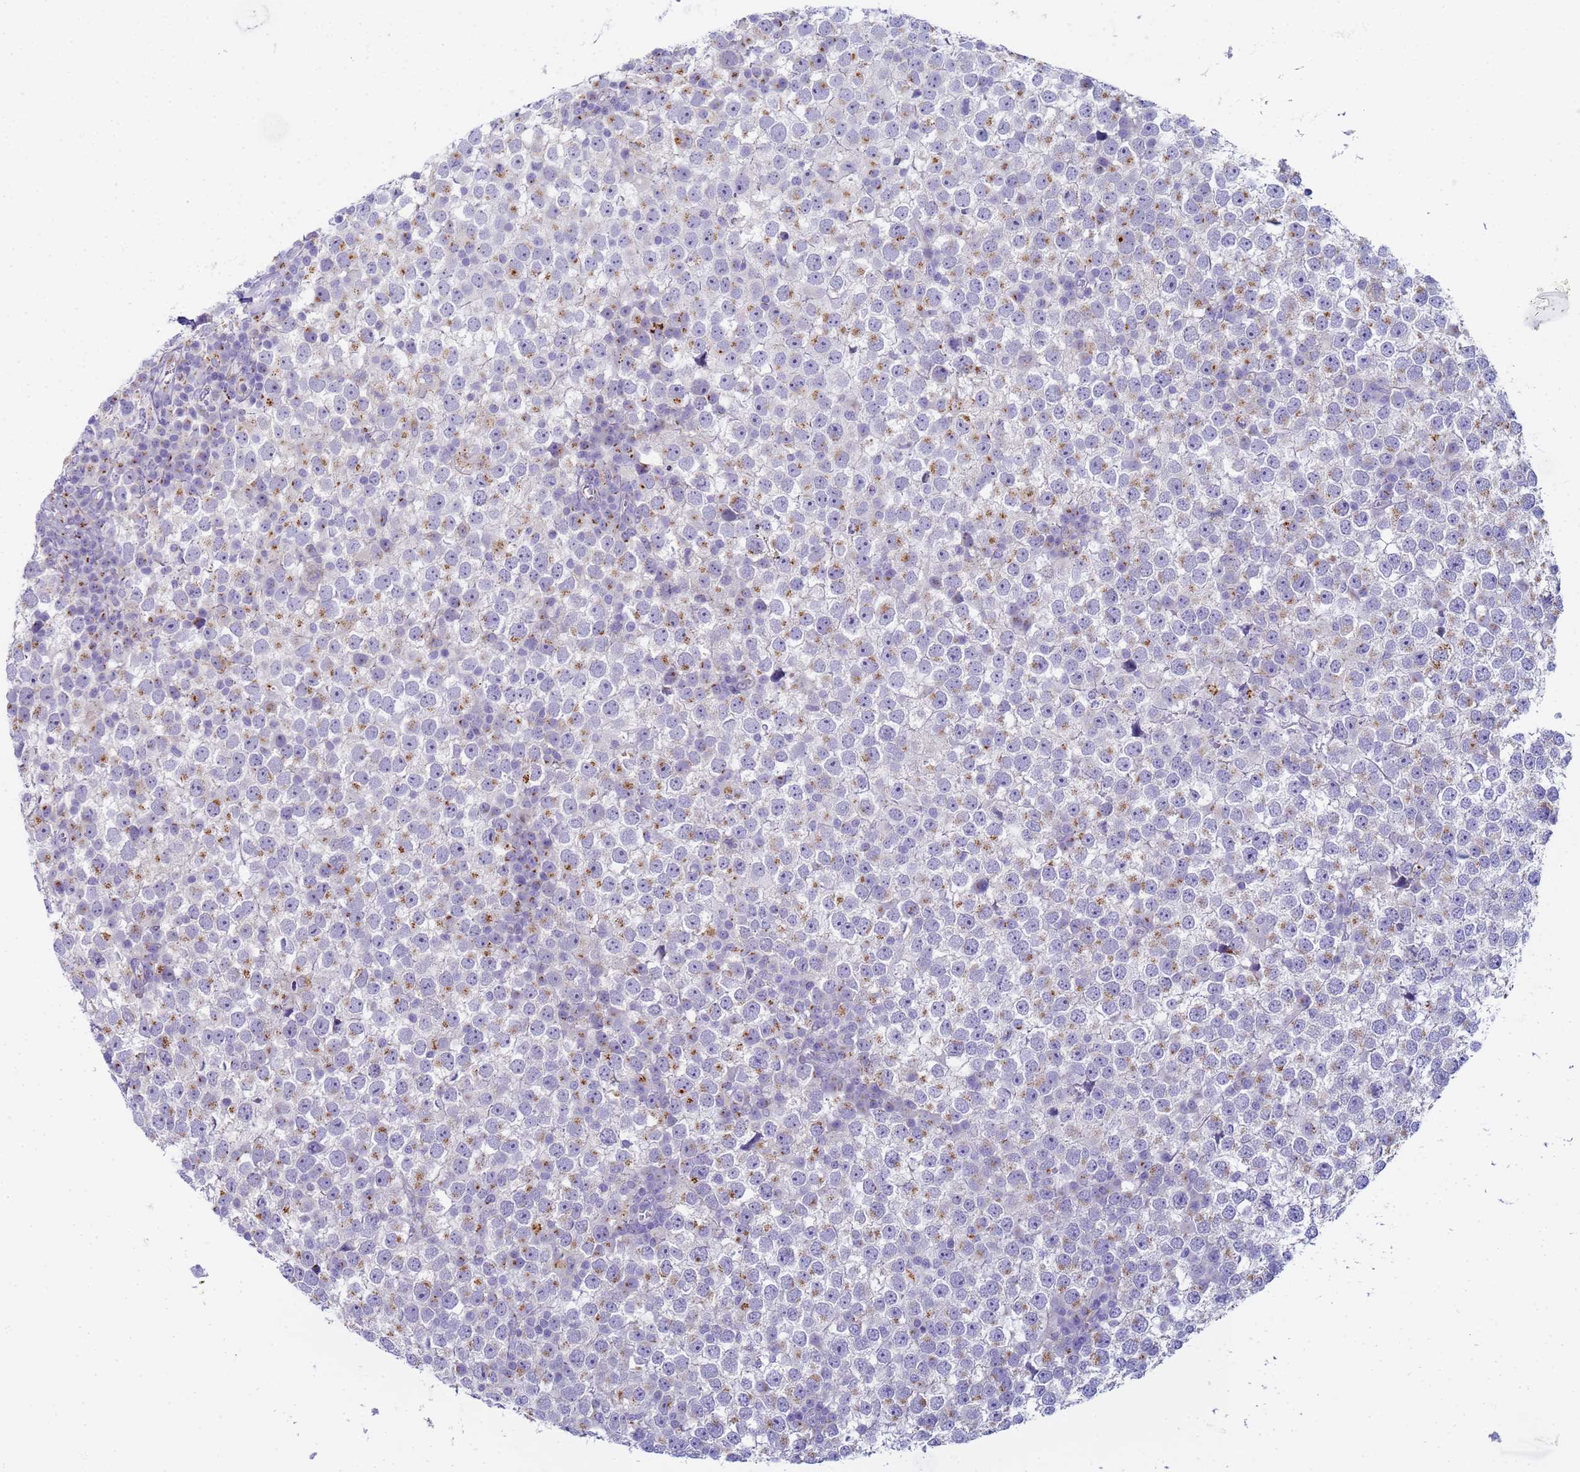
{"staining": {"intensity": "moderate", "quantity": "25%-75%", "location": "cytoplasmic/membranous"}, "tissue": "testis cancer", "cell_type": "Tumor cells", "image_type": "cancer", "snomed": [{"axis": "morphology", "description": "Seminoma, NOS"}, {"axis": "topography", "description": "Testis"}], "caption": "Human testis seminoma stained with a brown dye exhibits moderate cytoplasmic/membranous positive staining in approximately 25%-75% of tumor cells.", "gene": "CR1", "patient": {"sex": "male", "age": 65}}